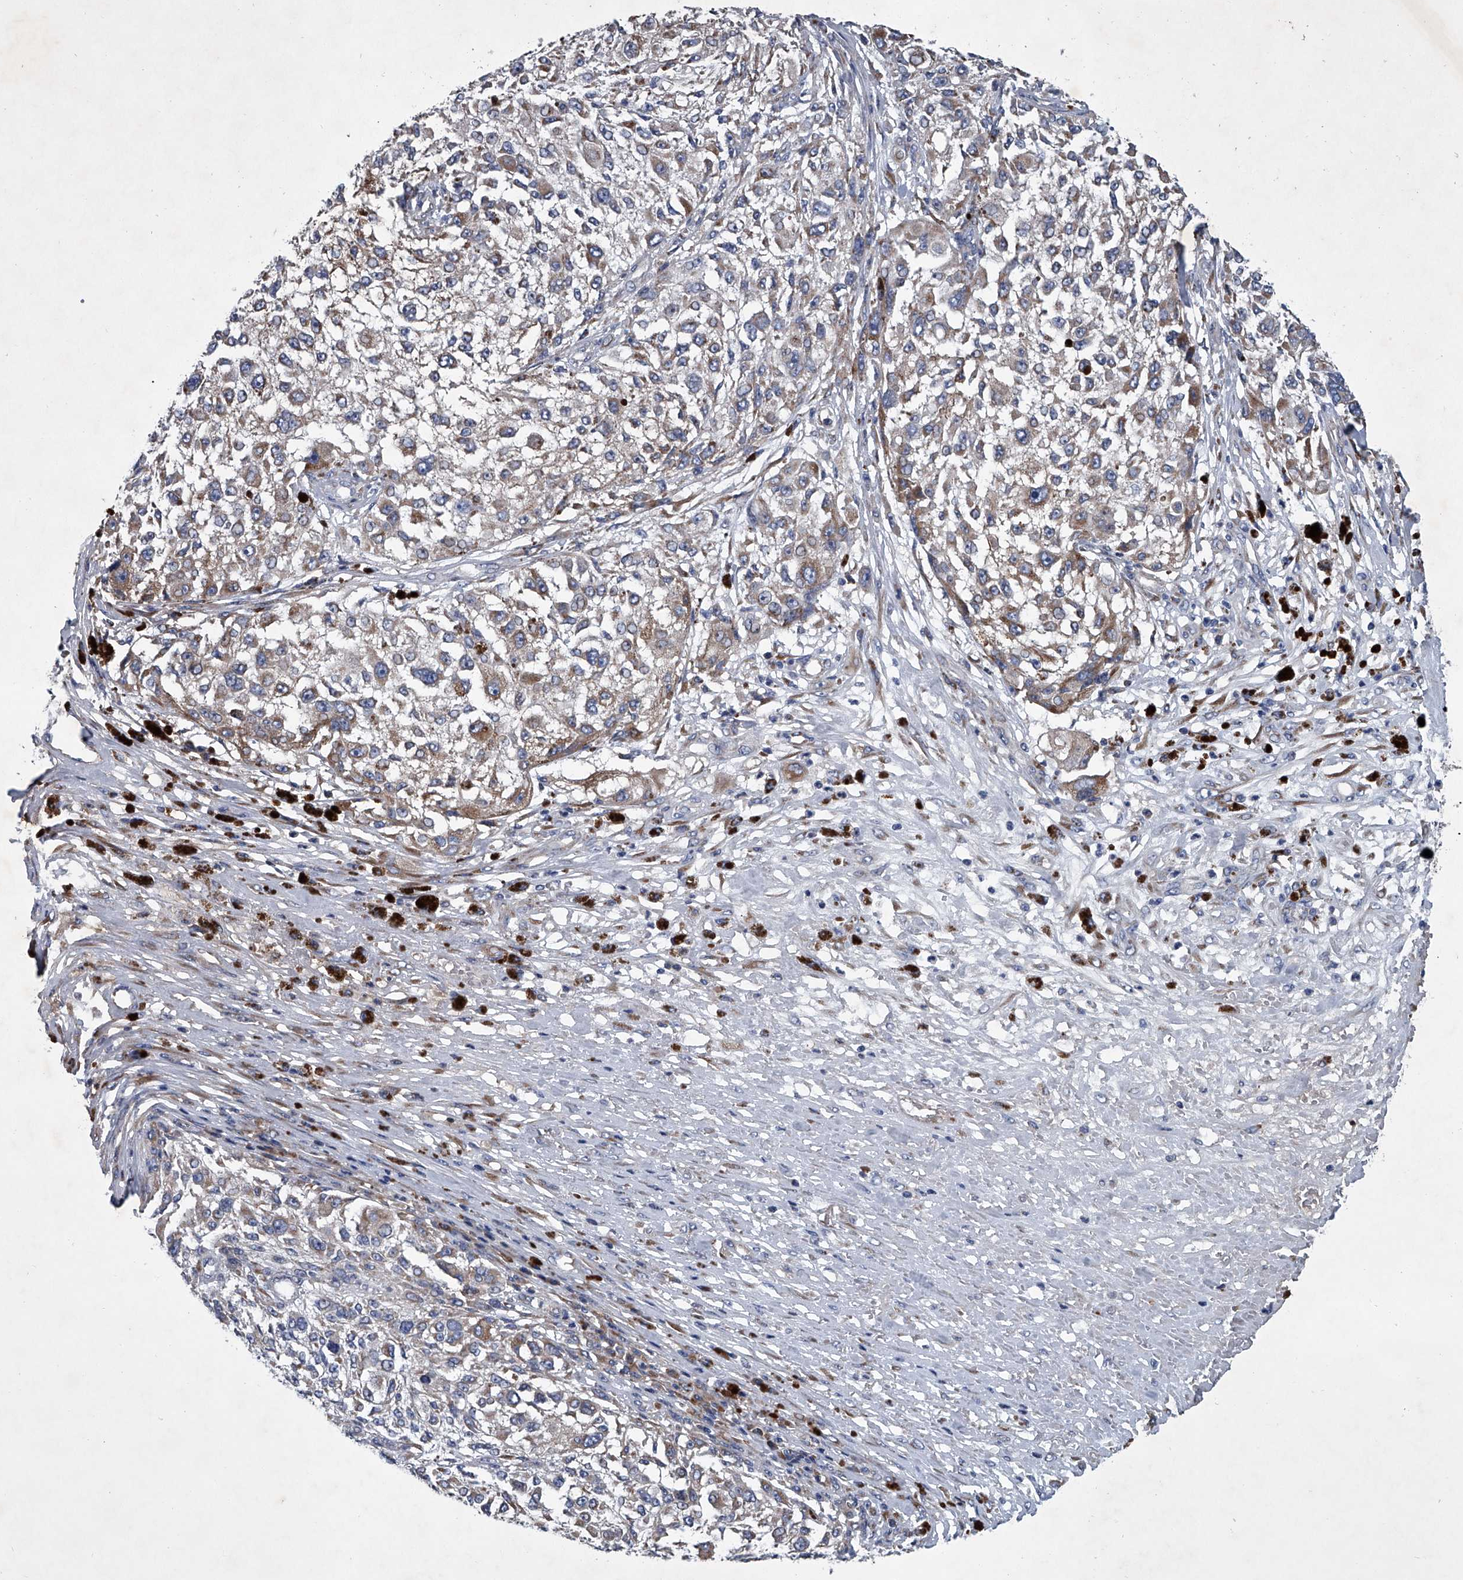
{"staining": {"intensity": "weak", "quantity": "<25%", "location": "cytoplasmic/membranous"}, "tissue": "melanoma", "cell_type": "Tumor cells", "image_type": "cancer", "snomed": [{"axis": "morphology", "description": "Necrosis, NOS"}, {"axis": "morphology", "description": "Malignant melanoma, NOS"}, {"axis": "topography", "description": "Skin"}], "caption": "Tumor cells show no significant protein expression in melanoma.", "gene": "ABCG1", "patient": {"sex": "female", "age": 87}}